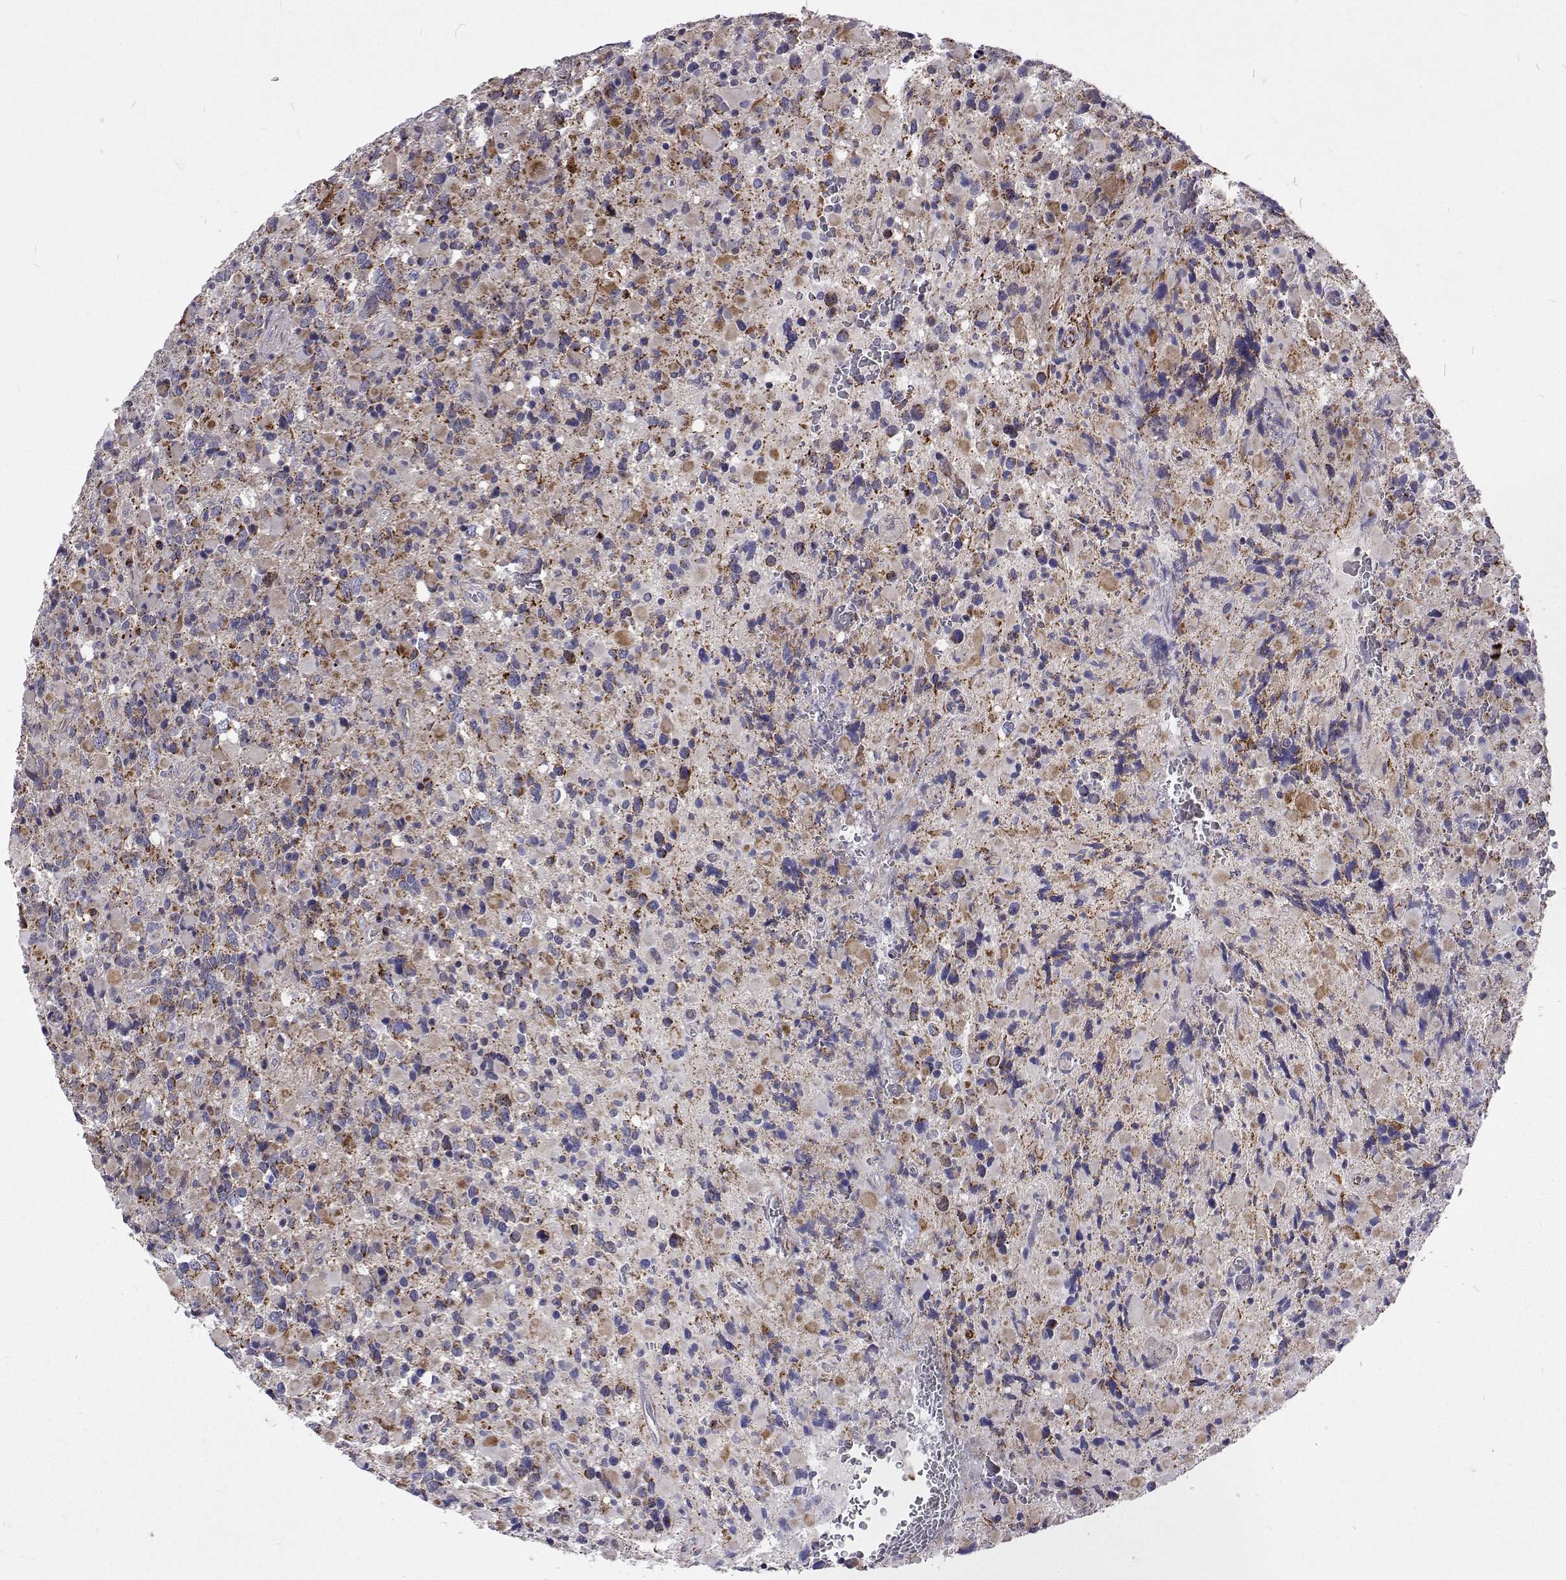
{"staining": {"intensity": "weak", "quantity": "<25%", "location": "cytoplasmic/membranous"}, "tissue": "glioma", "cell_type": "Tumor cells", "image_type": "cancer", "snomed": [{"axis": "morphology", "description": "Glioma, malignant, High grade"}, {"axis": "topography", "description": "Brain"}], "caption": "This is an immunohistochemistry histopathology image of glioma. There is no expression in tumor cells.", "gene": "DHTKD1", "patient": {"sex": "female", "age": 40}}